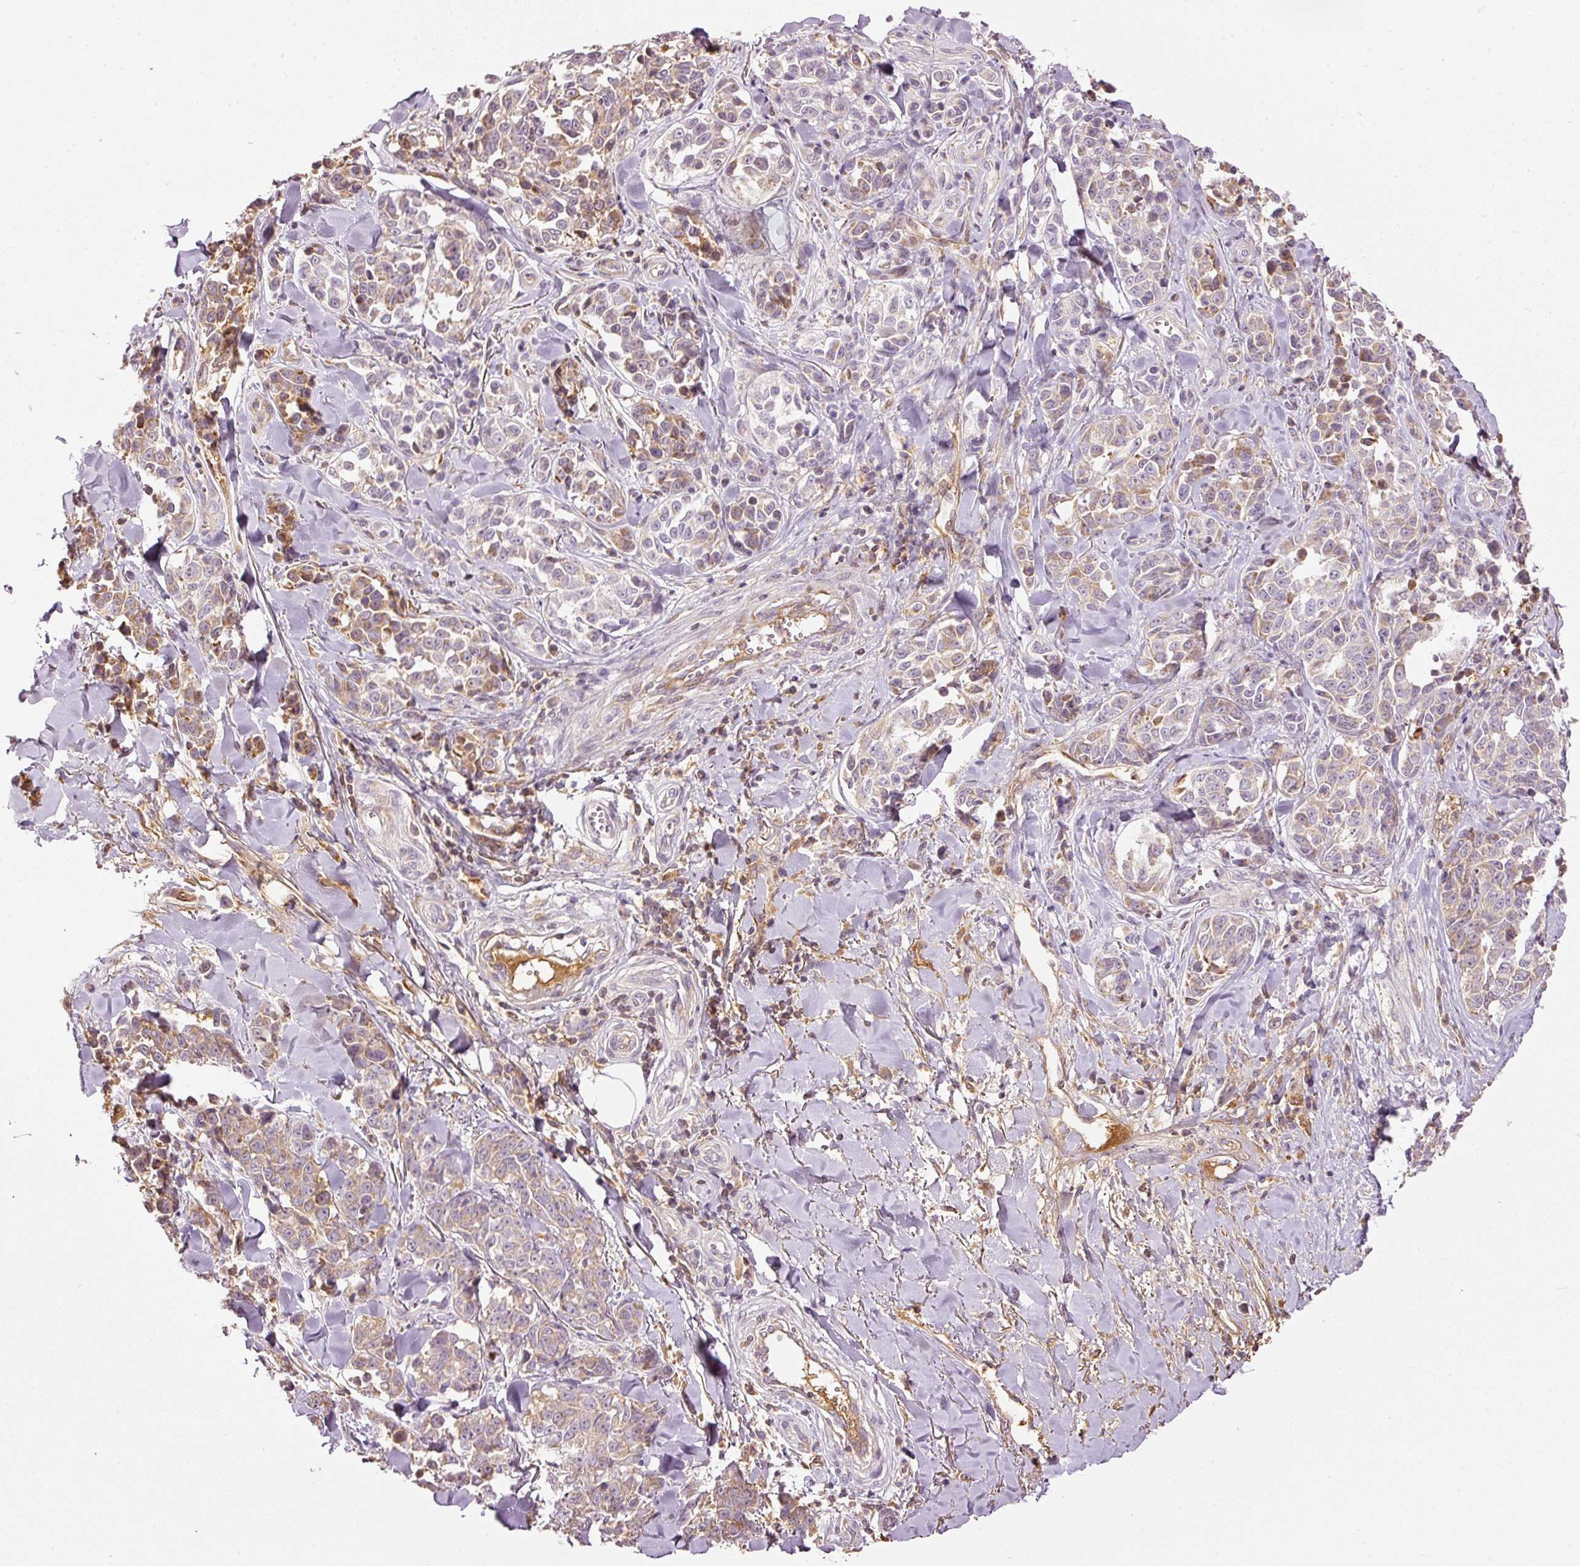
{"staining": {"intensity": "moderate", "quantity": "25%-75%", "location": "cytoplasmic/membranous"}, "tissue": "melanoma", "cell_type": "Tumor cells", "image_type": "cancer", "snomed": [{"axis": "morphology", "description": "Malignant melanoma, NOS"}, {"axis": "topography", "description": "Skin"}], "caption": "The histopathology image displays a brown stain indicating the presence of a protein in the cytoplasmic/membranous of tumor cells in malignant melanoma.", "gene": "SERPING1", "patient": {"sex": "female", "age": 64}}